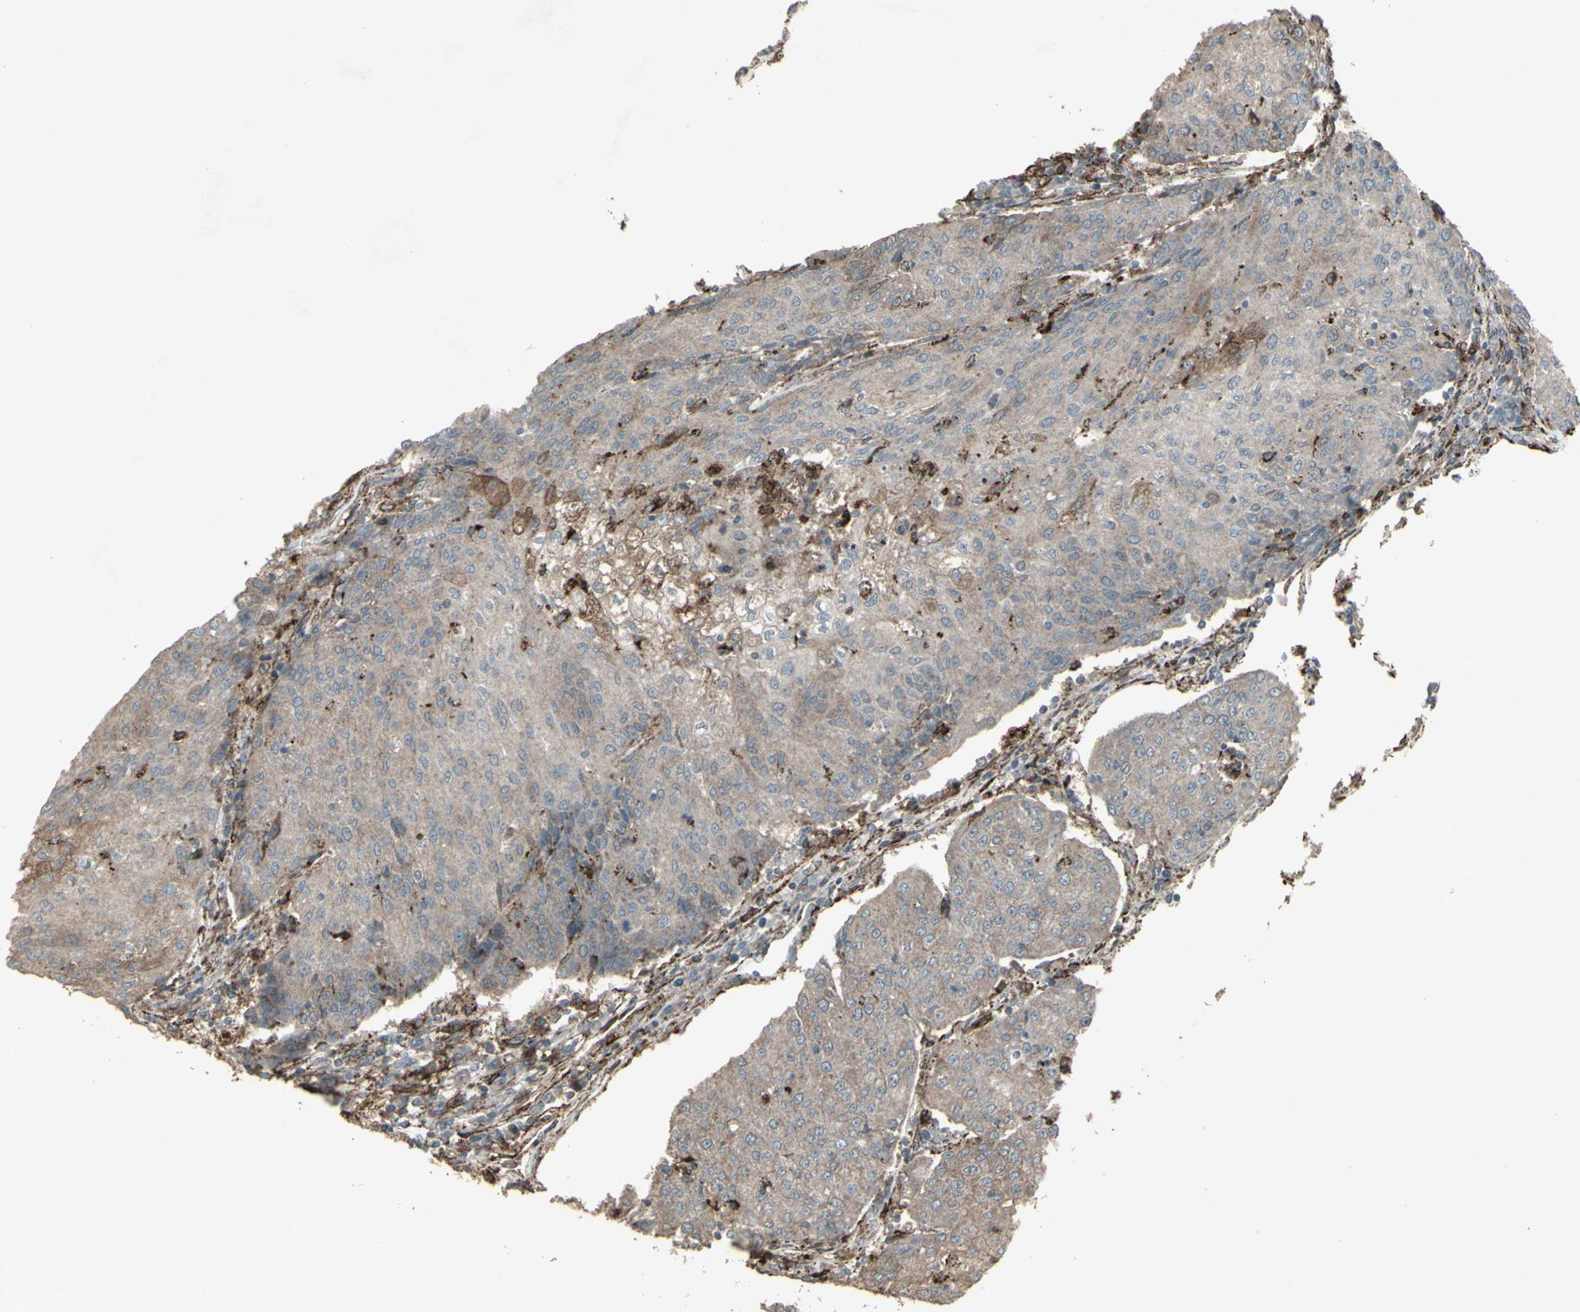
{"staining": {"intensity": "weak", "quantity": ">75%", "location": "cytoplasmic/membranous"}, "tissue": "urothelial cancer", "cell_type": "Tumor cells", "image_type": "cancer", "snomed": [{"axis": "morphology", "description": "Urothelial carcinoma, High grade"}, {"axis": "topography", "description": "Urinary bladder"}], "caption": "Weak cytoplasmic/membranous protein expression is seen in about >75% of tumor cells in urothelial cancer.", "gene": "SMO", "patient": {"sex": "female", "age": 85}}